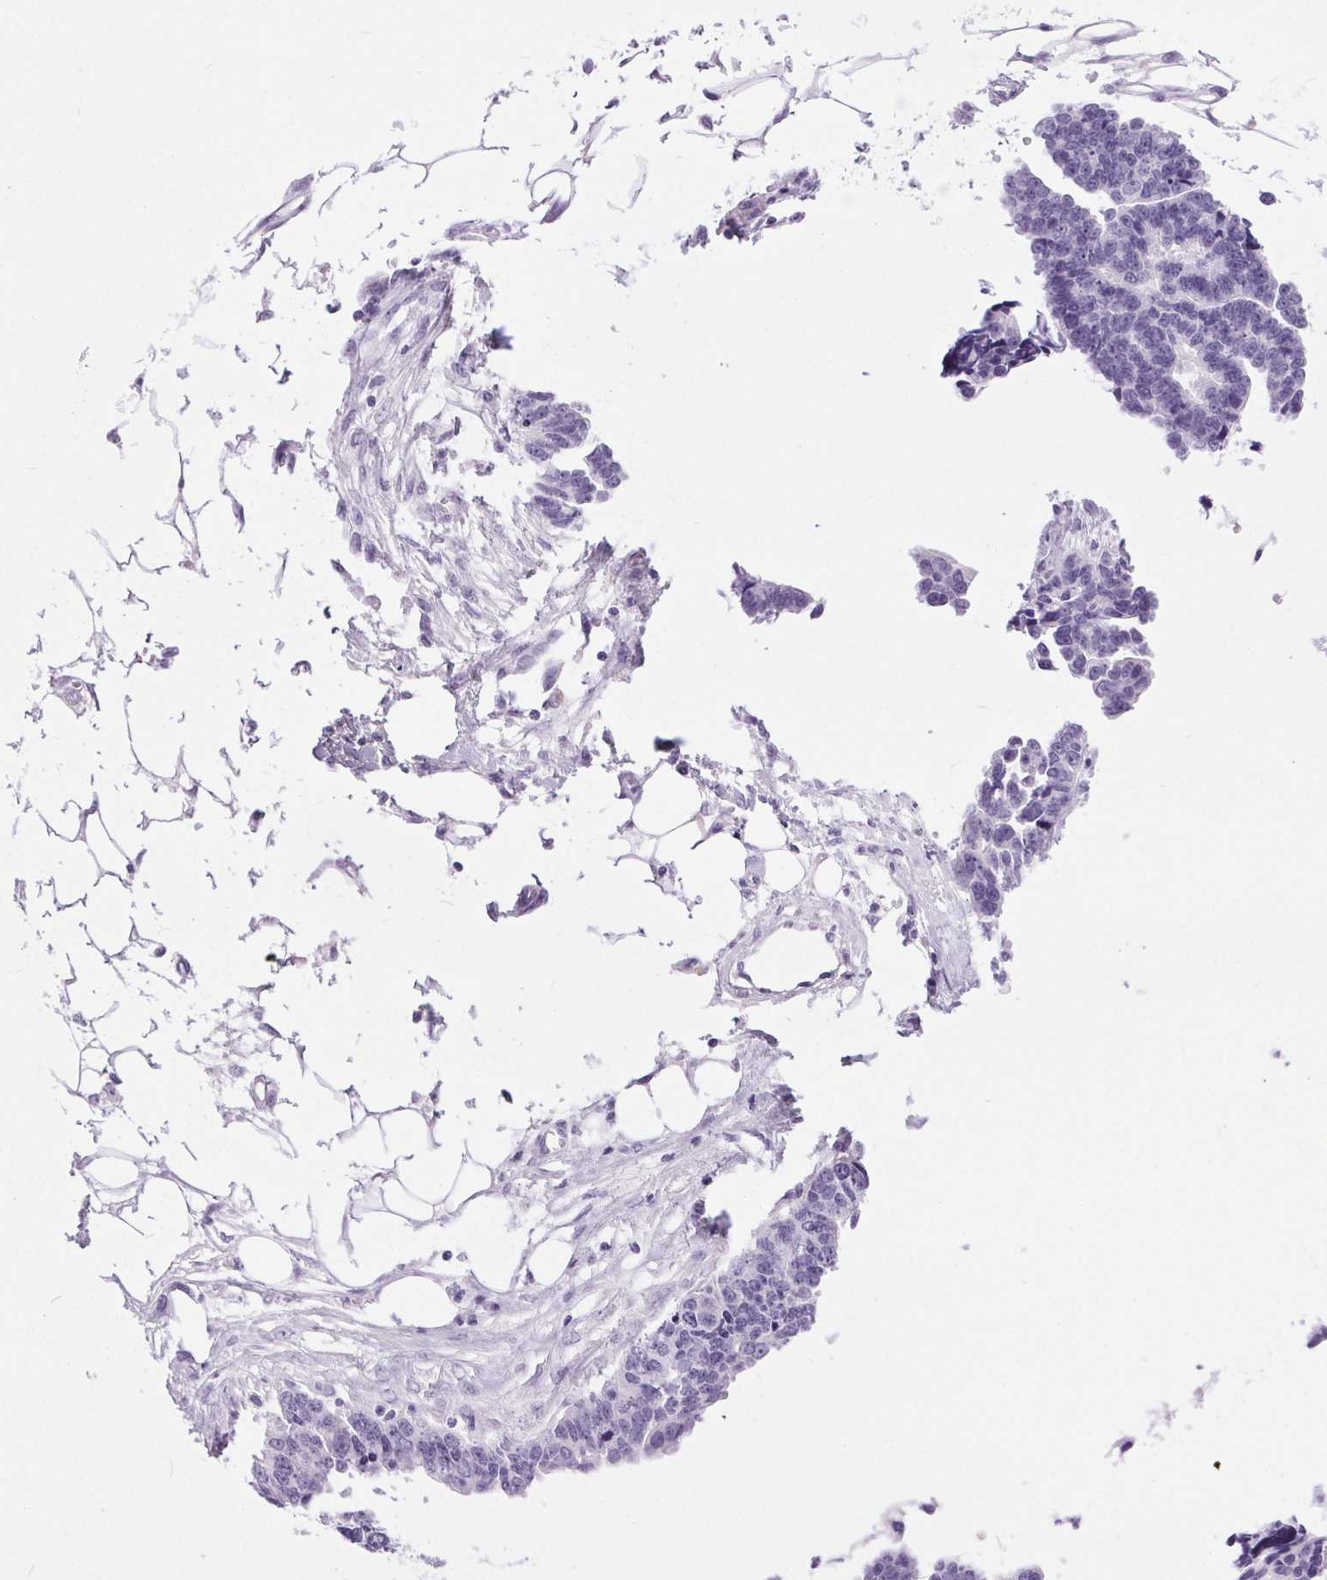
{"staining": {"intensity": "negative", "quantity": "none", "location": "none"}, "tissue": "ovarian cancer", "cell_type": "Tumor cells", "image_type": "cancer", "snomed": [{"axis": "morphology", "description": "Cystadenocarcinoma, serous, NOS"}, {"axis": "topography", "description": "Ovary"}], "caption": "This is an immunohistochemistry micrograph of ovarian serous cystadenocarcinoma. There is no positivity in tumor cells.", "gene": "XDH", "patient": {"sex": "female", "age": 76}}